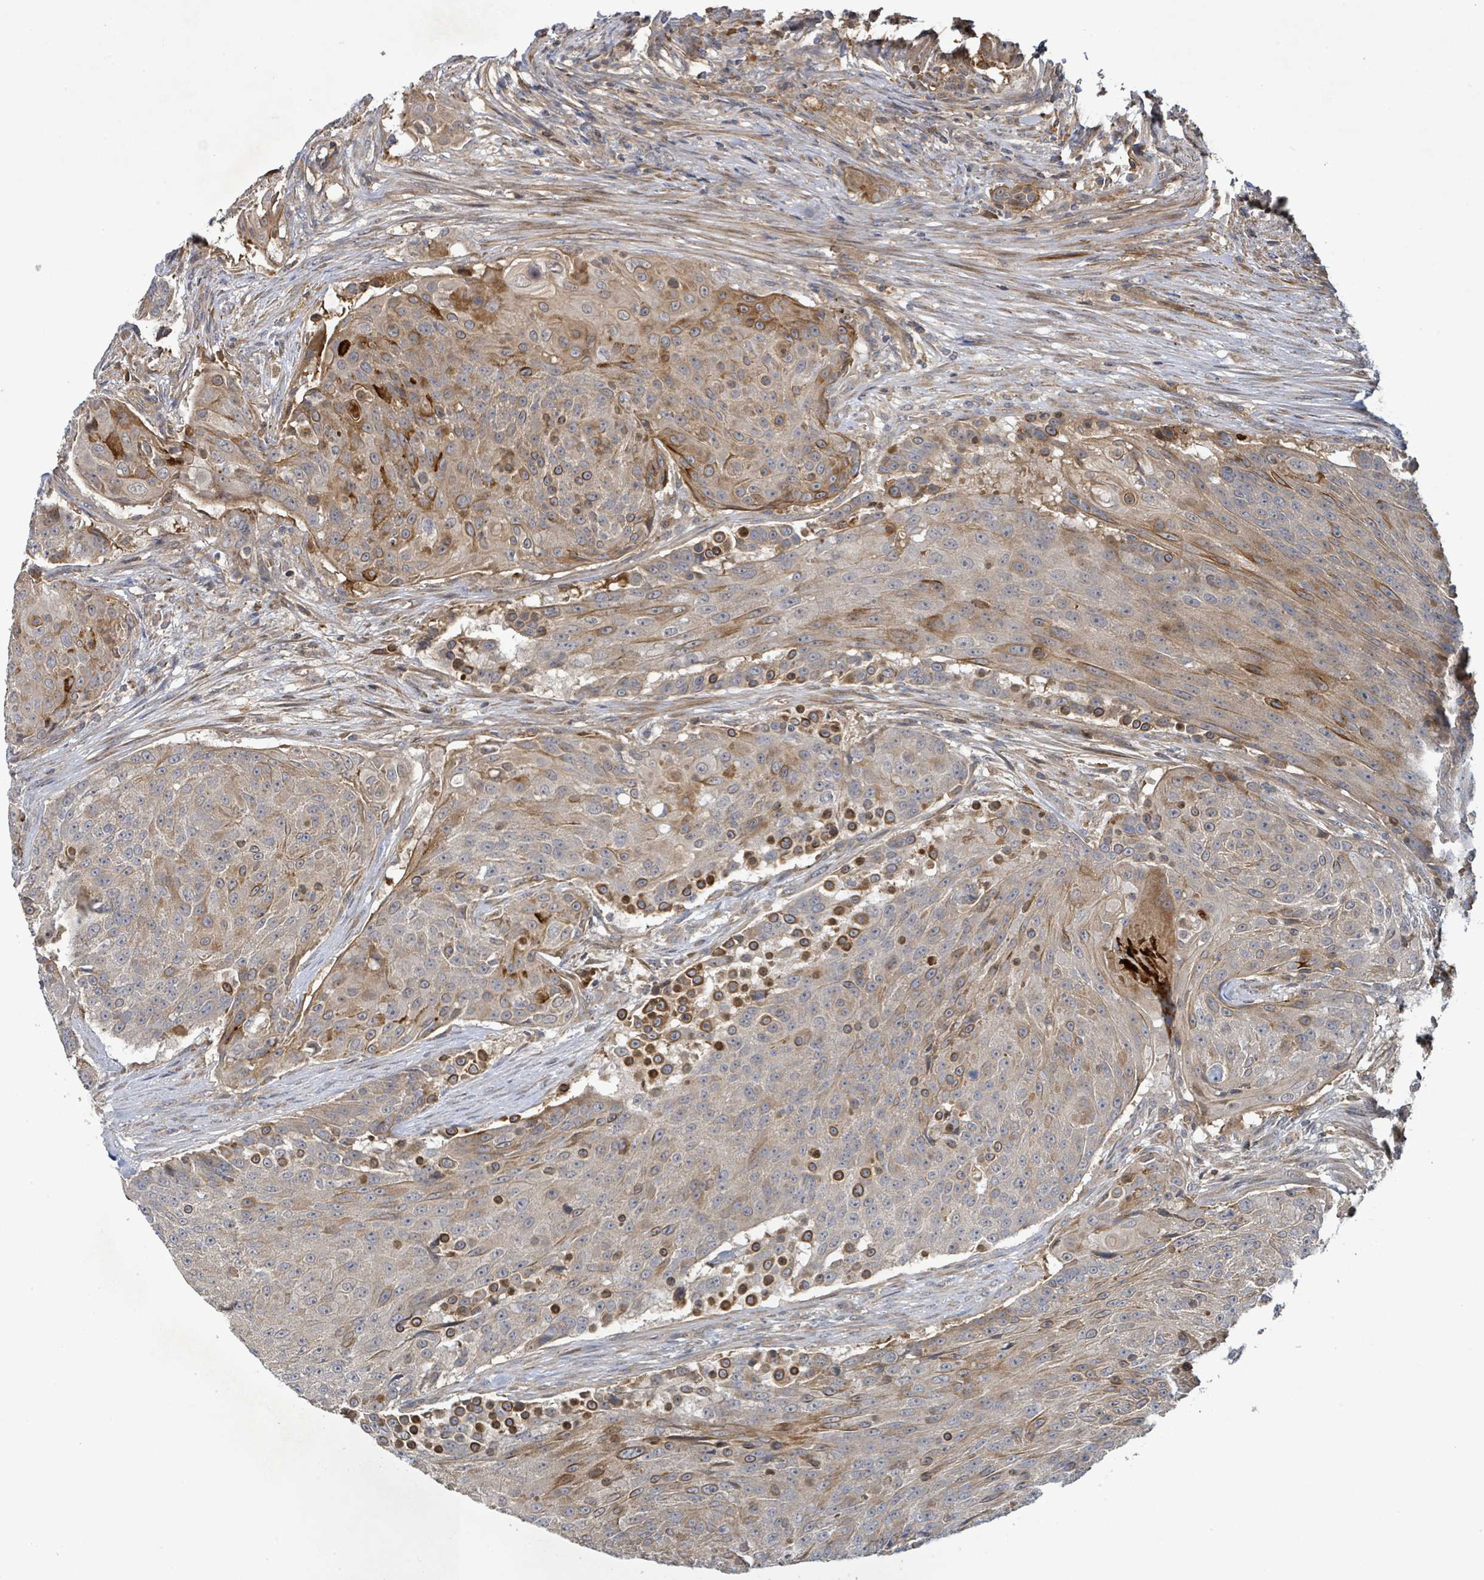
{"staining": {"intensity": "moderate", "quantity": ">75%", "location": "cytoplasmic/membranous"}, "tissue": "urothelial cancer", "cell_type": "Tumor cells", "image_type": "cancer", "snomed": [{"axis": "morphology", "description": "Urothelial carcinoma, High grade"}, {"axis": "topography", "description": "Urinary bladder"}], "caption": "This is an image of immunohistochemistry (IHC) staining of urothelial carcinoma (high-grade), which shows moderate positivity in the cytoplasmic/membranous of tumor cells.", "gene": "STARD4", "patient": {"sex": "female", "age": 63}}